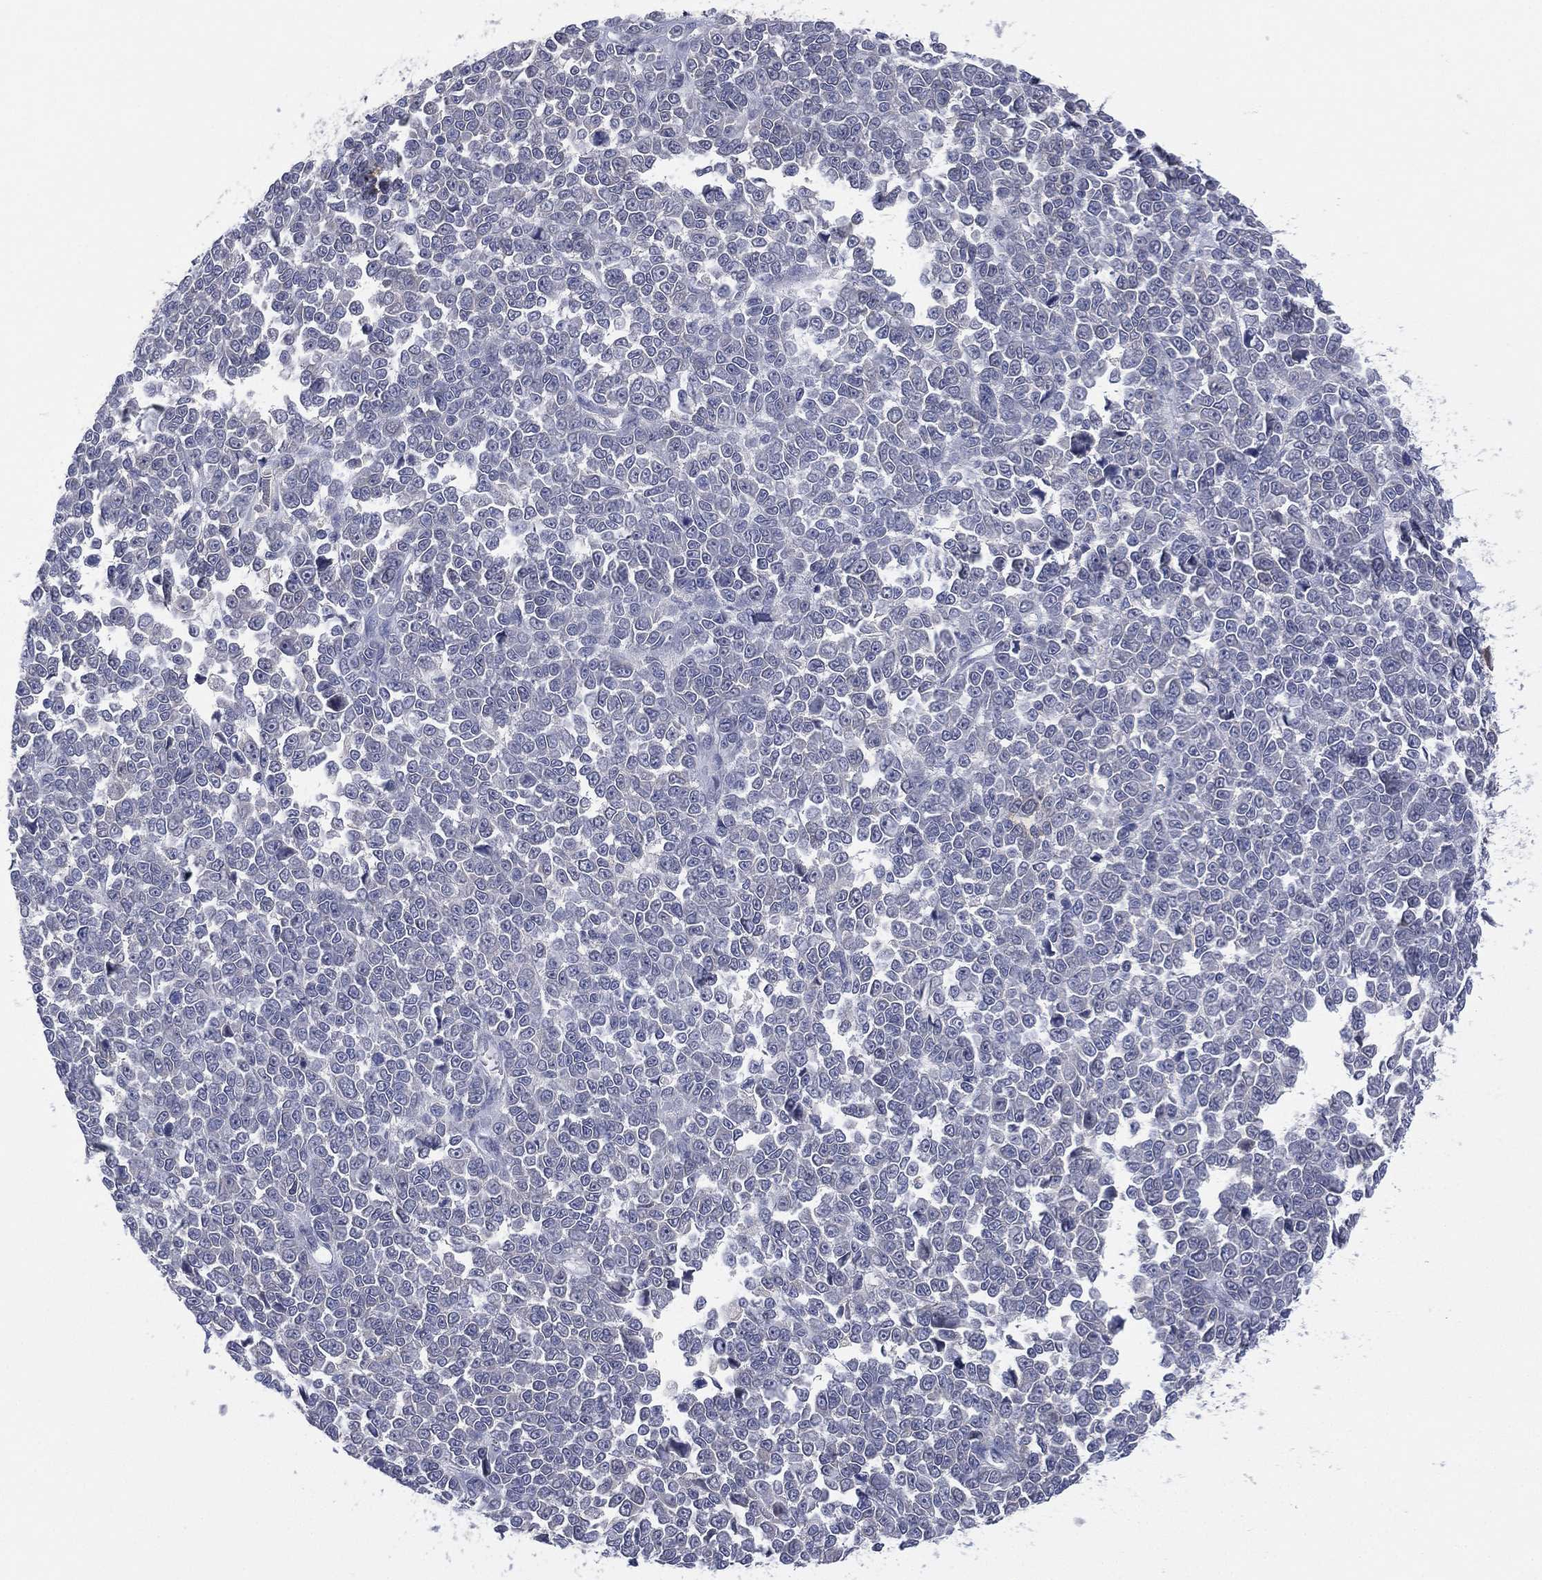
{"staining": {"intensity": "negative", "quantity": "none", "location": "none"}, "tissue": "melanoma", "cell_type": "Tumor cells", "image_type": "cancer", "snomed": [{"axis": "morphology", "description": "Malignant melanoma, NOS"}, {"axis": "topography", "description": "Skin"}], "caption": "Tumor cells are negative for protein expression in human melanoma.", "gene": "MPP7", "patient": {"sex": "female", "age": 95}}